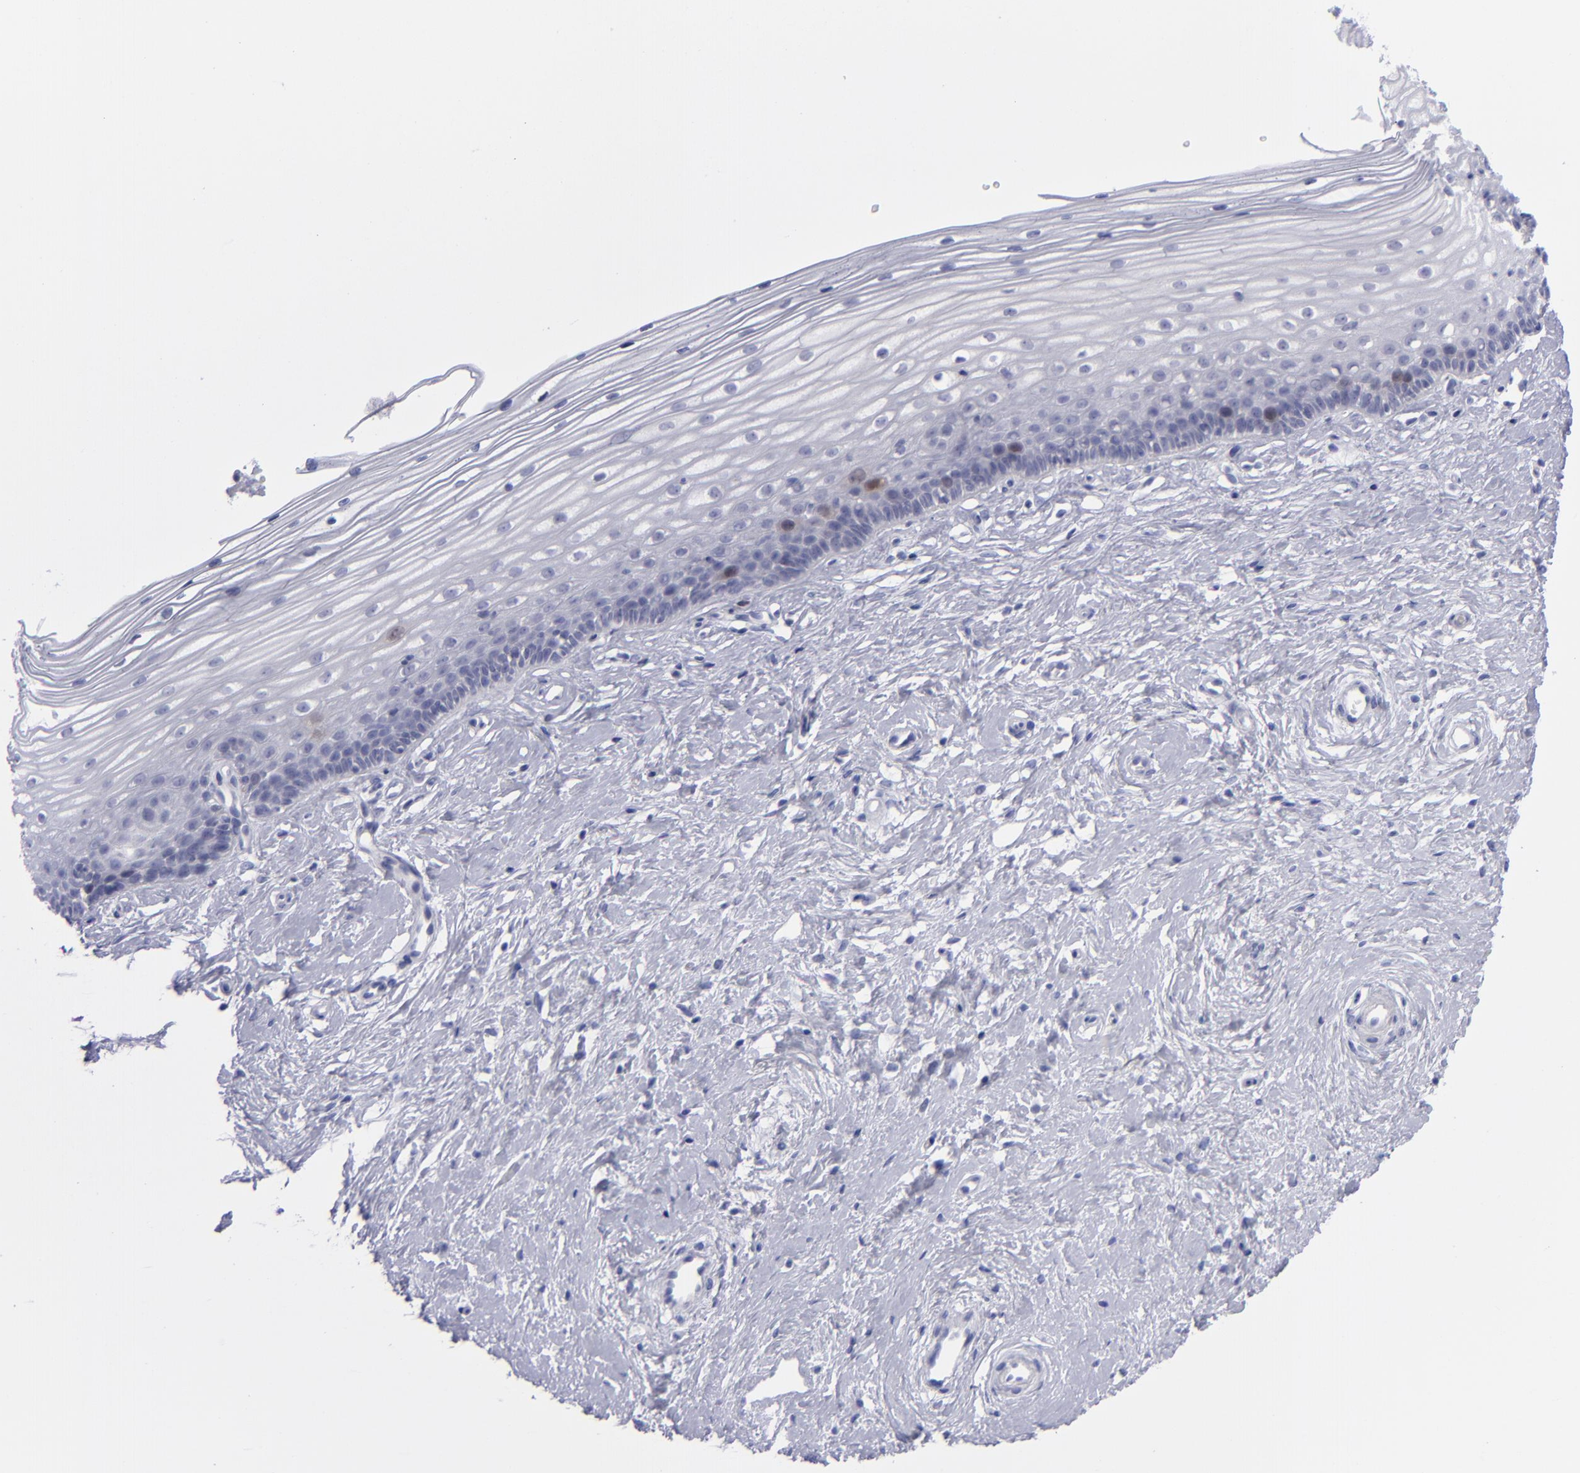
{"staining": {"intensity": "negative", "quantity": "none", "location": "none"}, "tissue": "cervix", "cell_type": "Glandular cells", "image_type": "normal", "snomed": [{"axis": "morphology", "description": "Normal tissue, NOS"}, {"axis": "topography", "description": "Cervix"}], "caption": "There is no significant staining in glandular cells of cervix. The staining was performed using DAB (3,3'-diaminobenzidine) to visualize the protein expression in brown, while the nuclei were stained in blue with hematoxylin (Magnification: 20x).", "gene": "AURKA", "patient": {"sex": "female", "age": 40}}